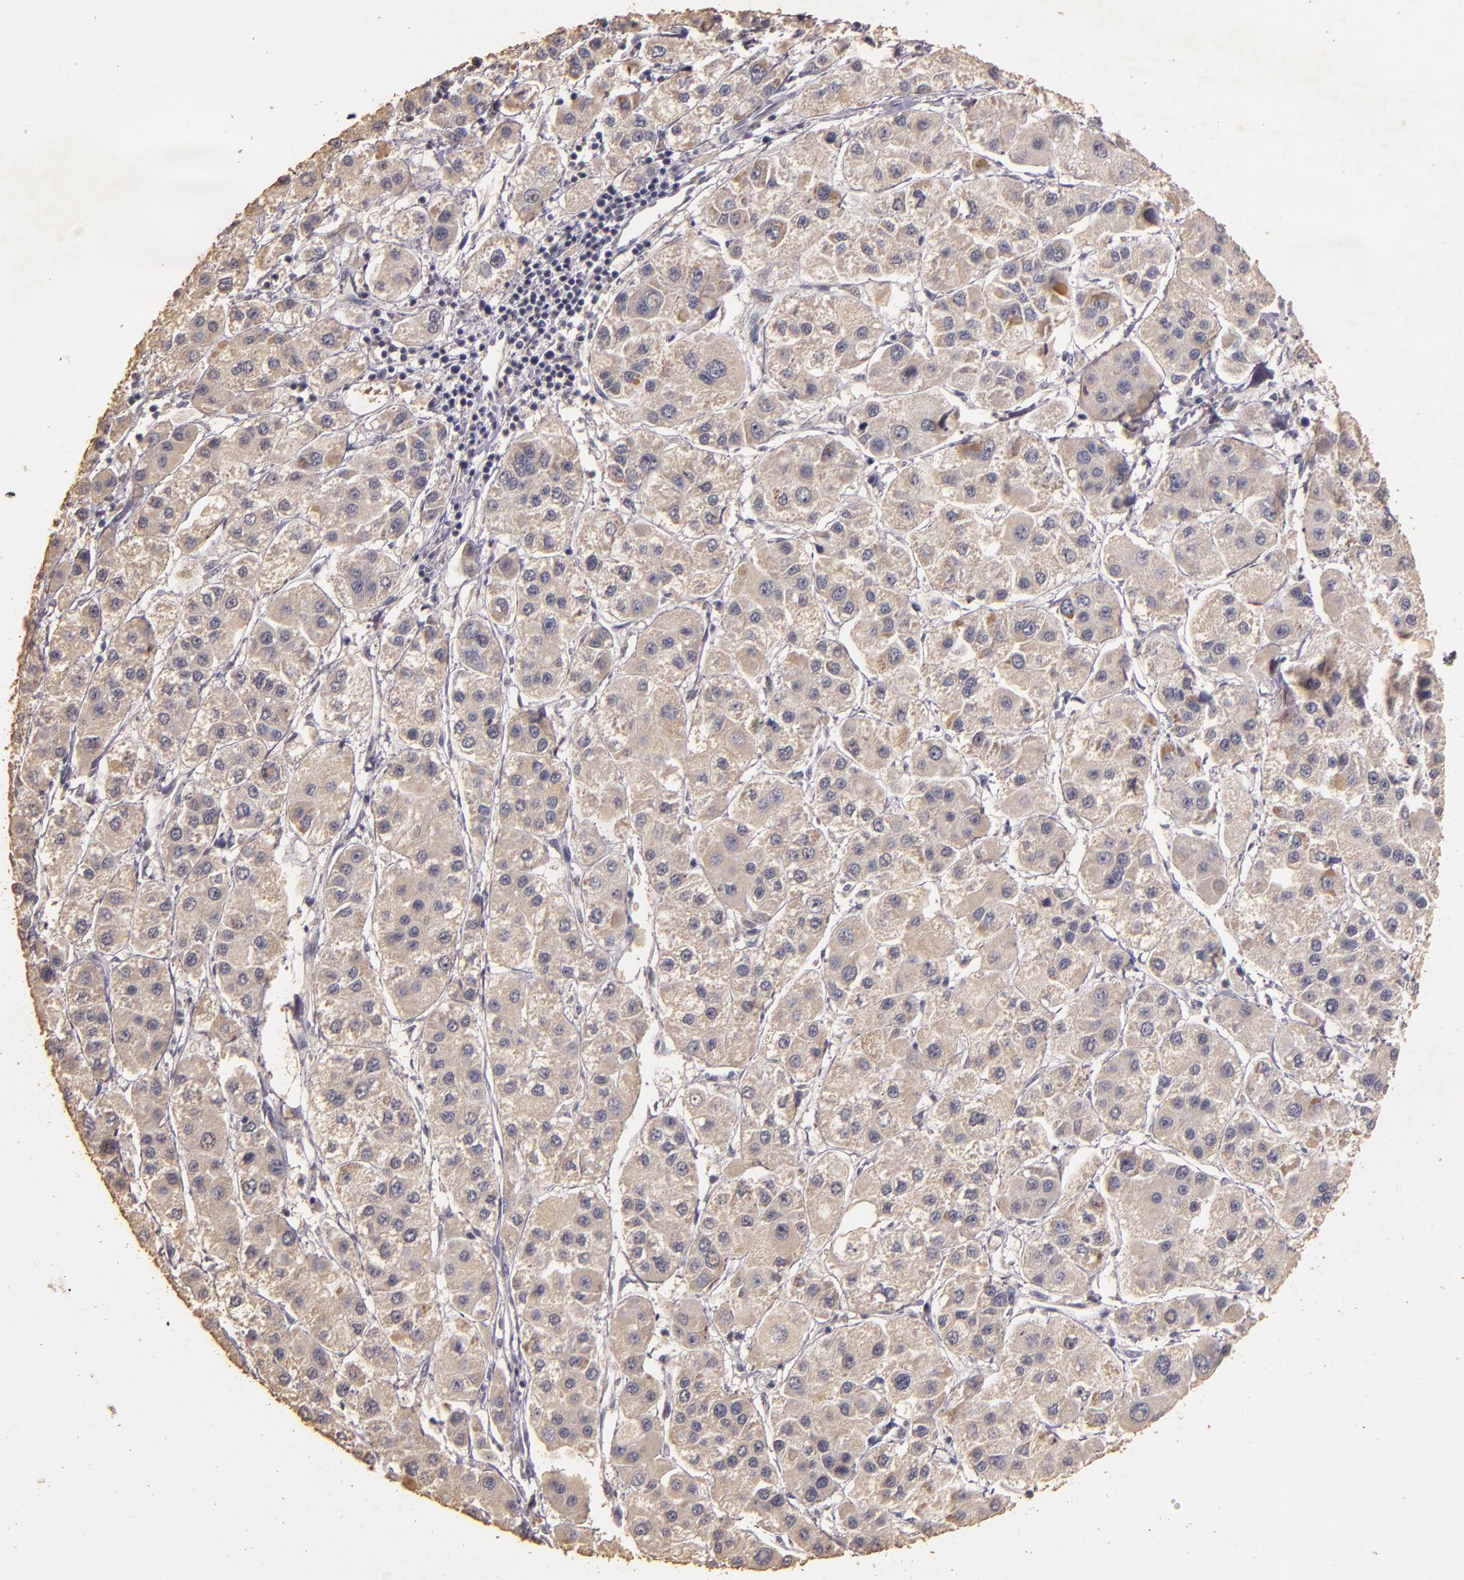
{"staining": {"intensity": "weak", "quantity": "25%-75%", "location": "cytoplasmic/membranous"}, "tissue": "liver cancer", "cell_type": "Tumor cells", "image_type": "cancer", "snomed": [{"axis": "morphology", "description": "Carcinoma, Hepatocellular, NOS"}, {"axis": "topography", "description": "Liver"}], "caption": "Immunohistochemical staining of human liver cancer (hepatocellular carcinoma) shows low levels of weak cytoplasmic/membranous protein expression in about 25%-75% of tumor cells. (DAB = brown stain, brightfield microscopy at high magnification).", "gene": "BCL2L13", "patient": {"sex": "female", "age": 85}}